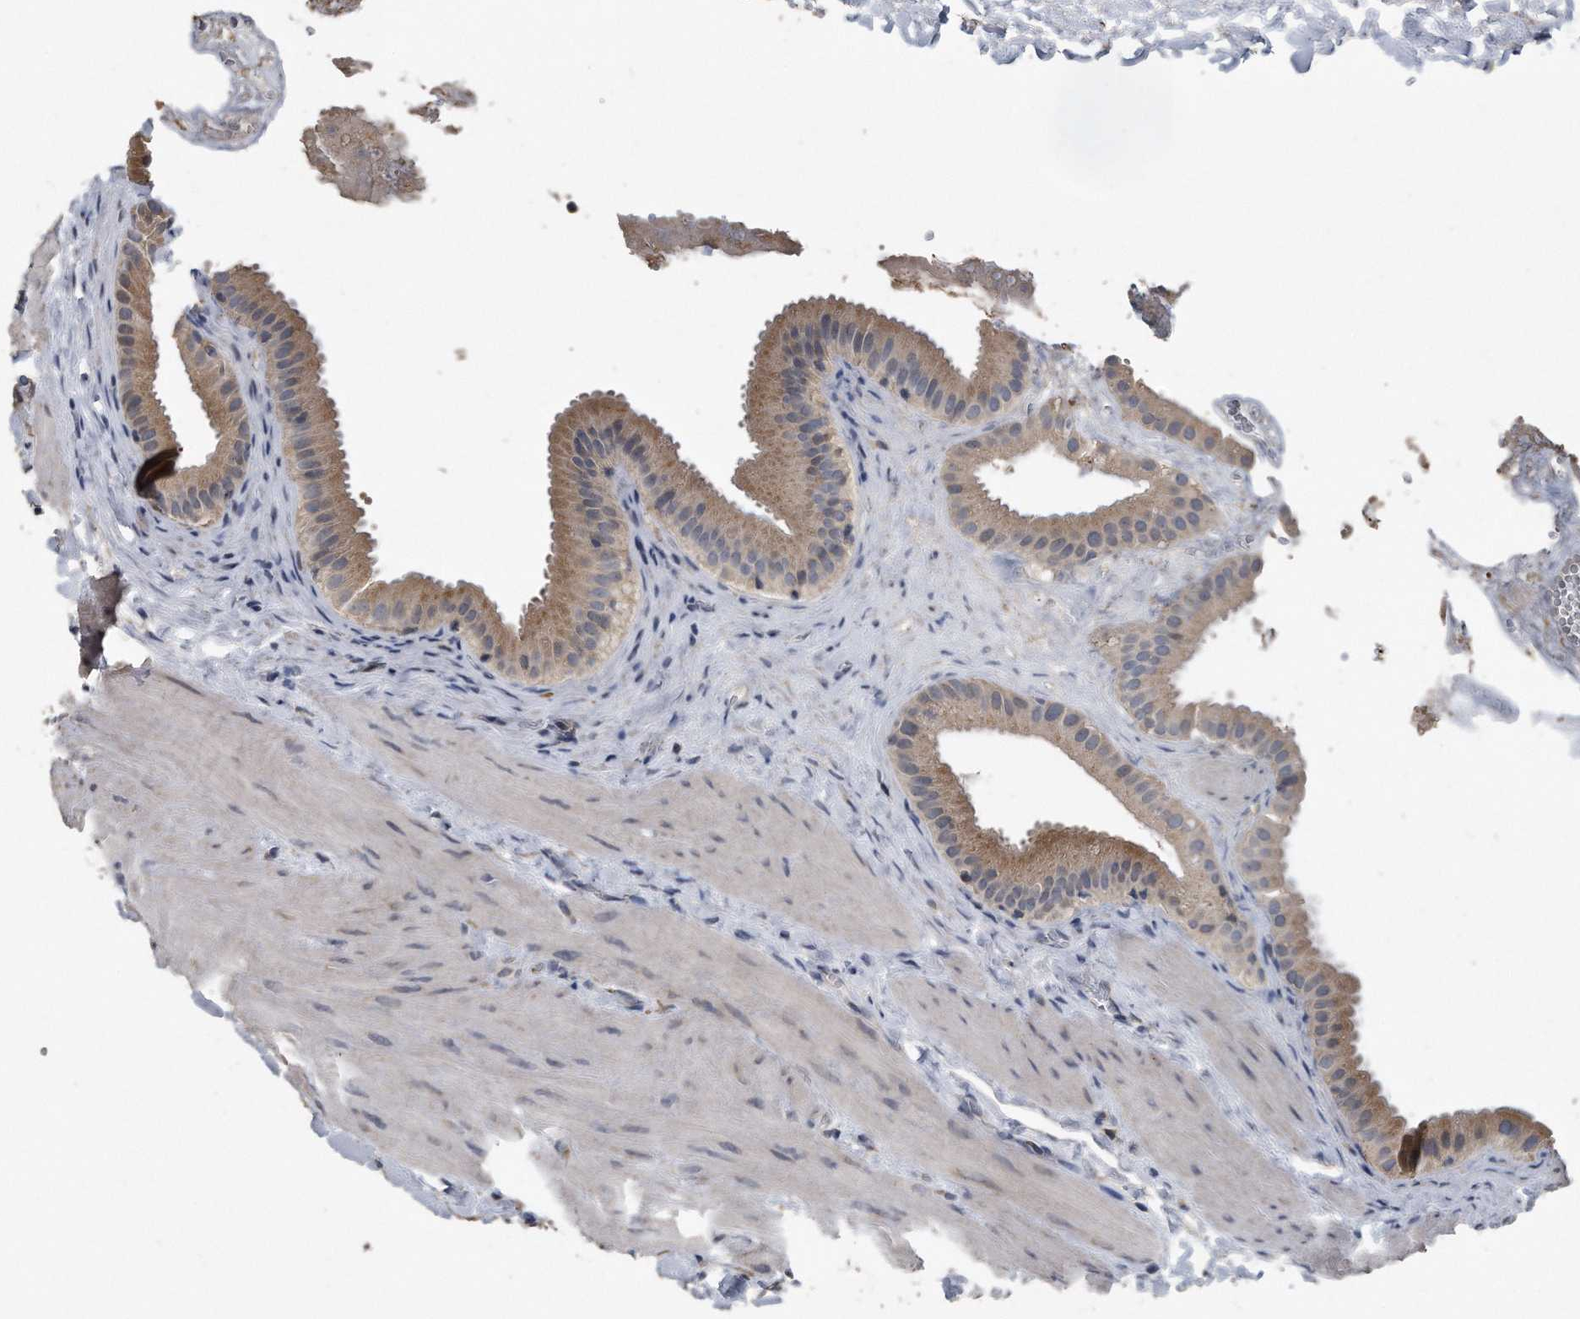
{"staining": {"intensity": "moderate", "quantity": ">75%", "location": "cytoplasmic/membranous"}, "tissue": "gallbladder", "cell_type": "Glandular cells", "image_type": "normal", "snomed": [{"axis": "morphology", "description": "Normal tissue, NOS"}, {"axis": "topography", "description": "Gallbladder"}], "caption": "Approximately >75% of glandular cells in benign gallbladder display moderate cytoplasmic/membranous protein expression as visualized by brown immunohistochemical staining.", "gene": "PCLO", "patient": {"sex": "male", "age": 55}}